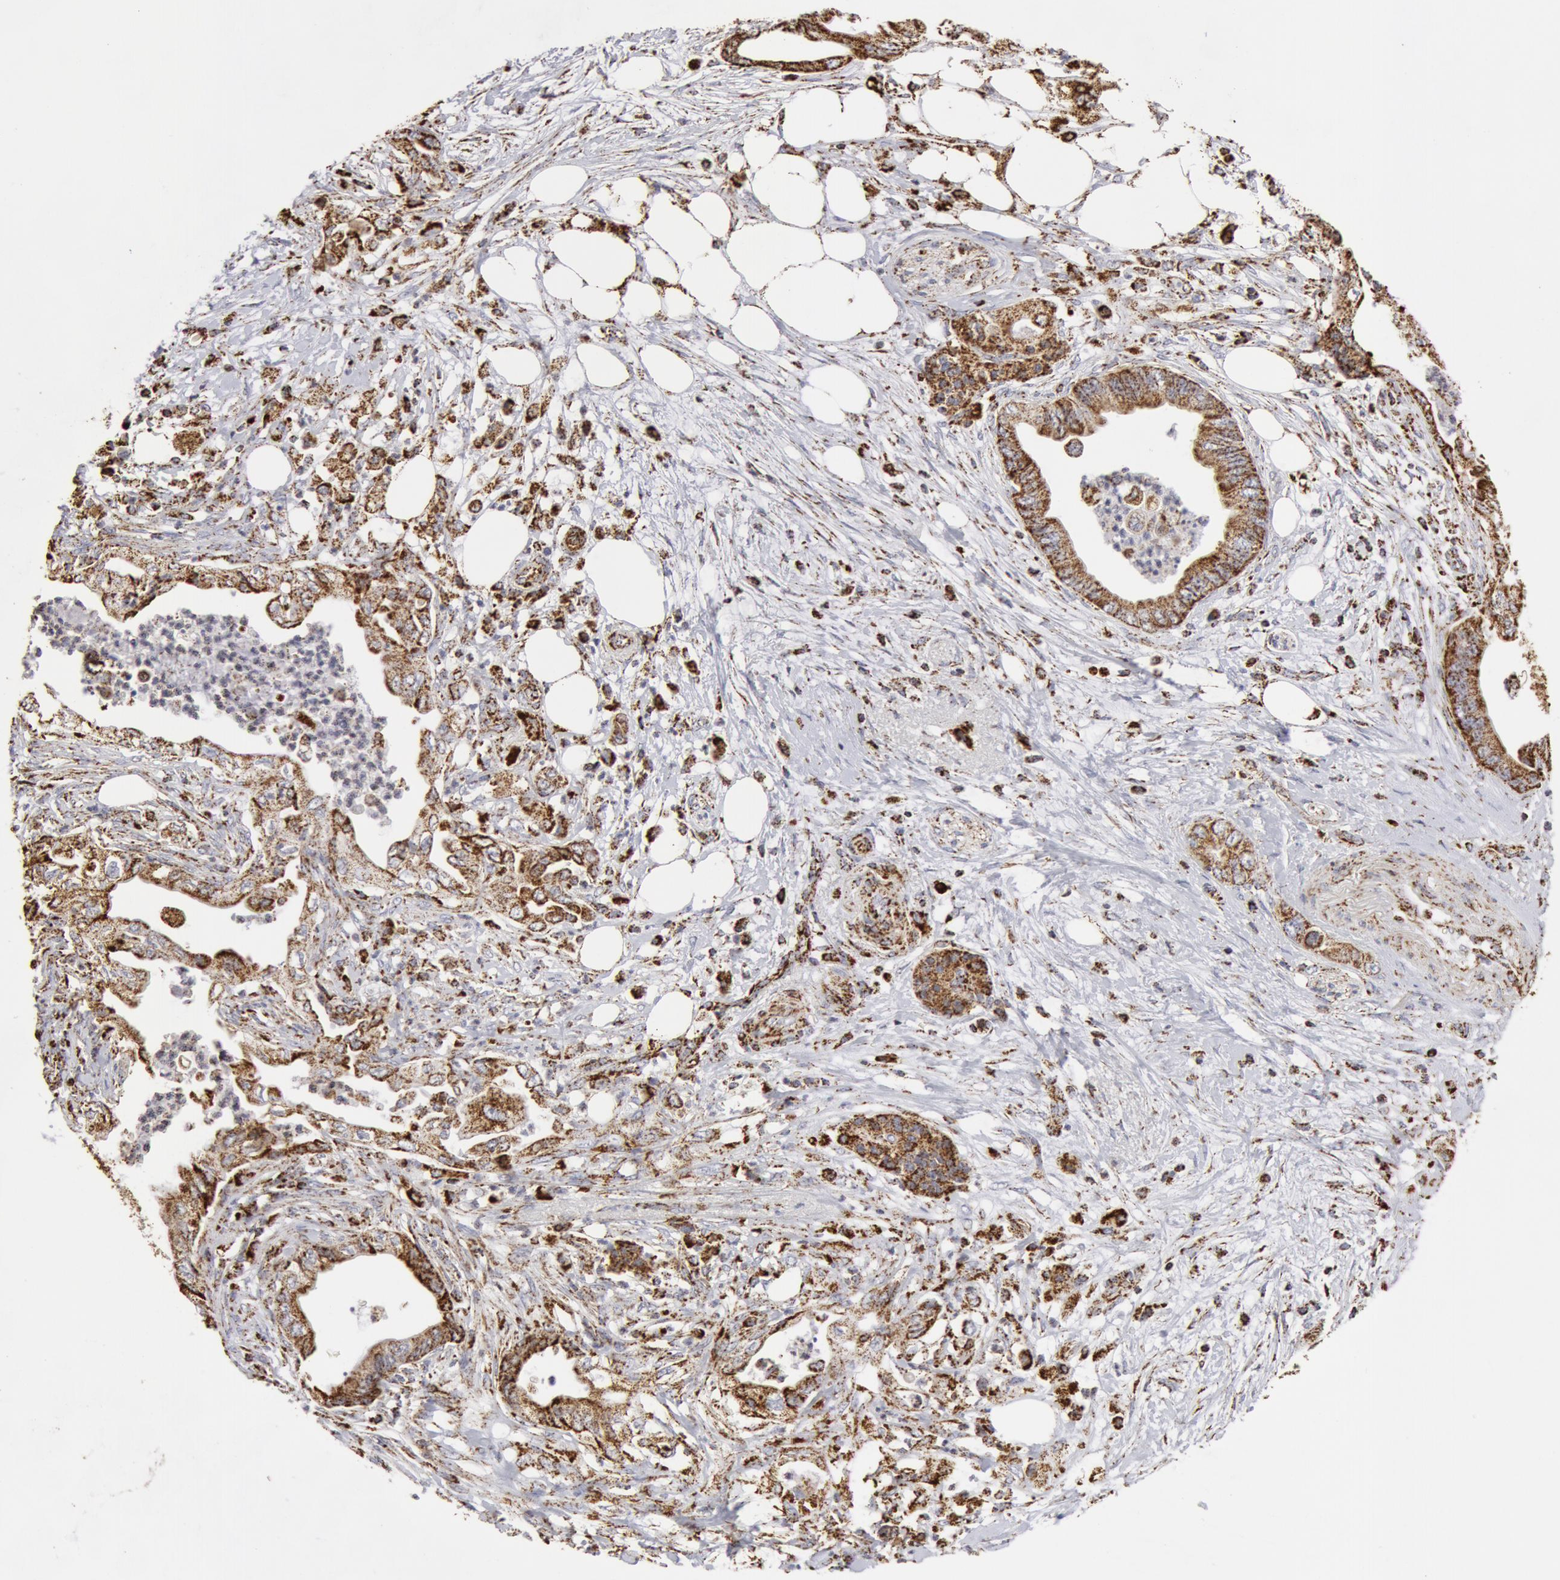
{"staining": {"intensity": "moderate", "quantity": "25%-75%", "location": "cytoplasmic/membranous"}, "tissue": "pancreatic cancer", "cell_type": "Tumor cells", "image_type": "cancer", "snomed": [{"axis": "morphology", "description": "Adenocarcinoma, NOS"}, {"axis": "topography", "description": "Pancreas"}], "caption": "This is an image of IHC staining of pancreatic cancer (adenocarcinoma), which shows moderate staining in the cytoplasmic/membranous of tumor cells.", "gene": "ATP5F1B", "patient": {"sex": "female", "age": 66}}